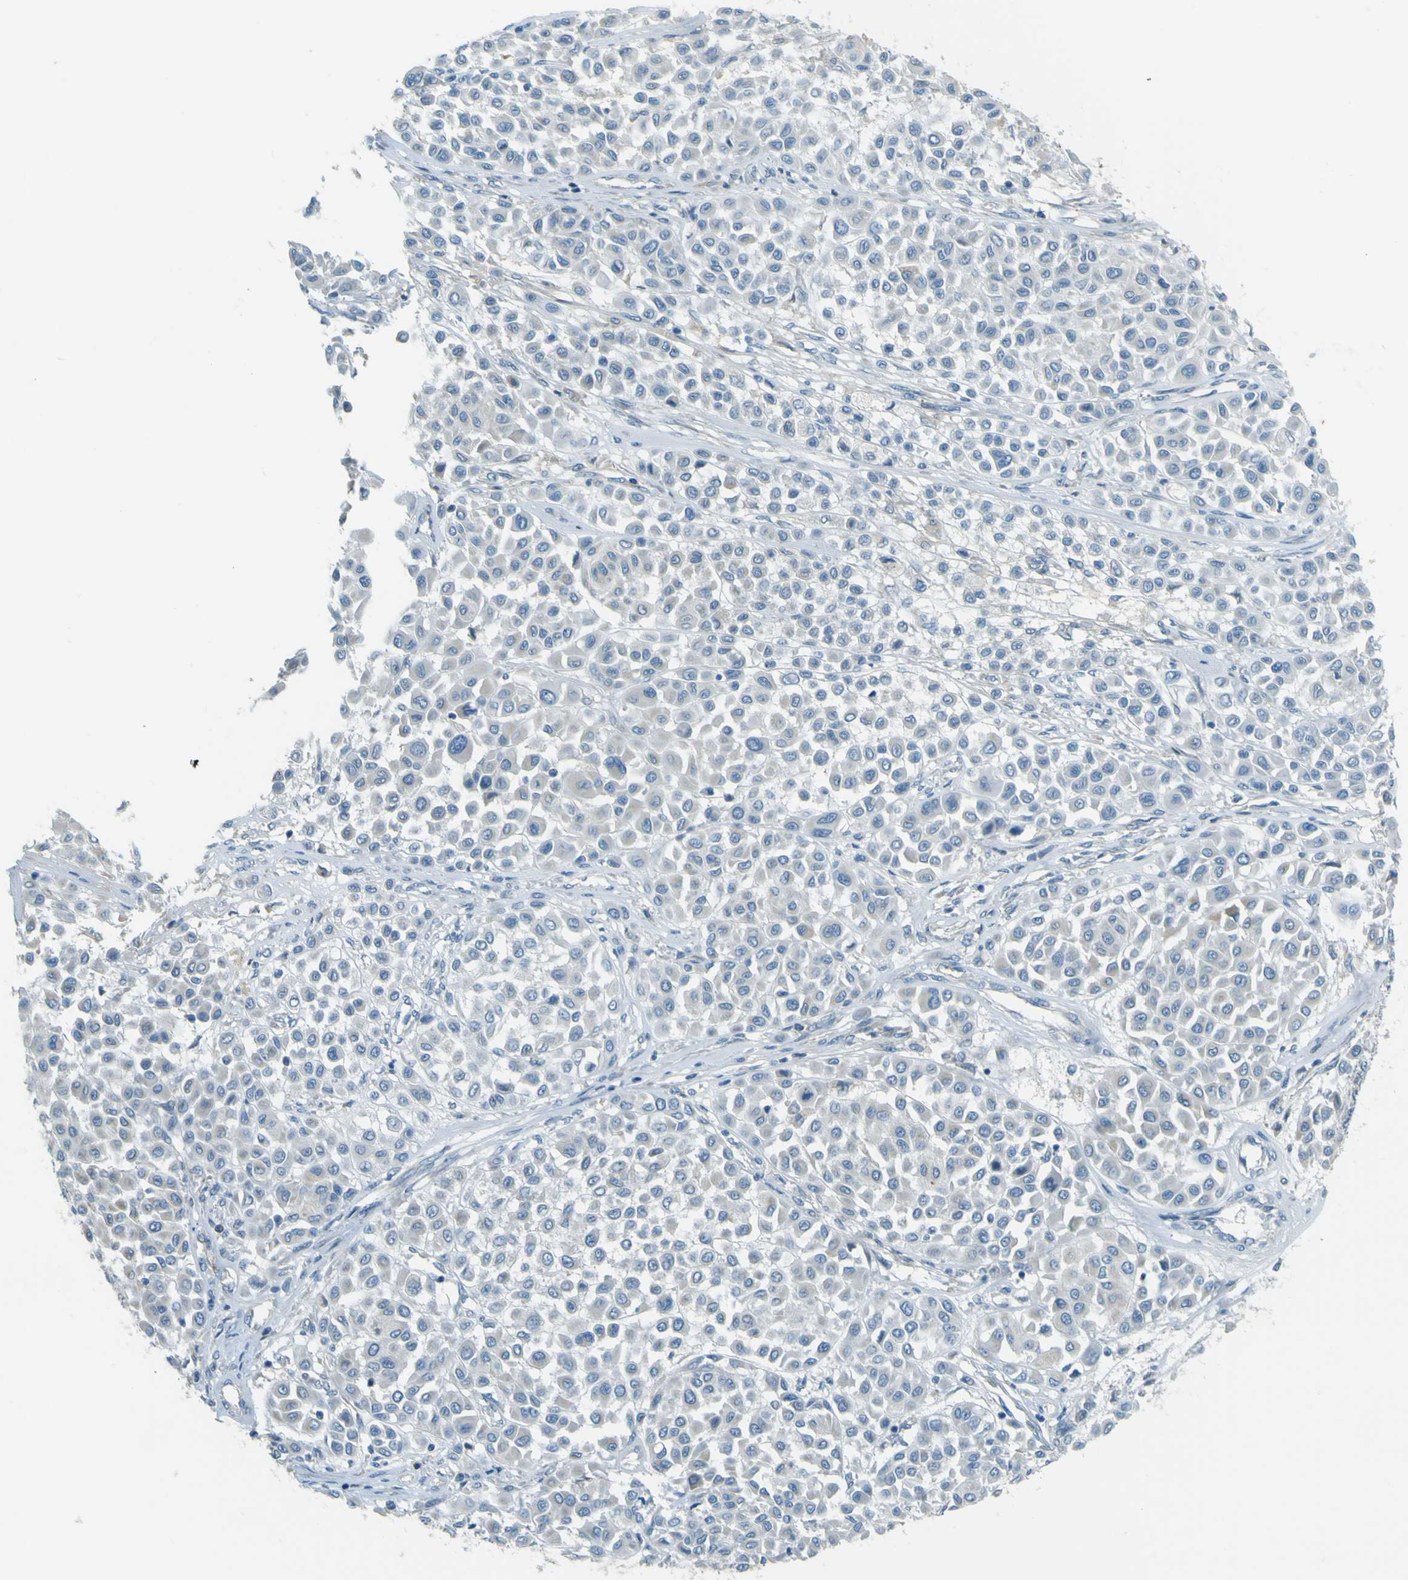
{"staining": {"intensity": "negative", "quantity": "none", "location": "none"}, "tissue": "melanoma", "cell_type": "Tumor cells", "image_type": "cancer", "snomed": [{"axis": "morphology", "description": "Malignant melanoma, Metastatic site"}, {"axis": "topography", "description": "Soft tissue"}], "caption": "IHC of human malignant melanoma (metastatic site) demonstrates no positivity in tumor cells. (DAB IHC visualized using brightfield microscopy, high magnification).", "gene": "FKTN", "patient": {"sex": "male", "age": 41}}